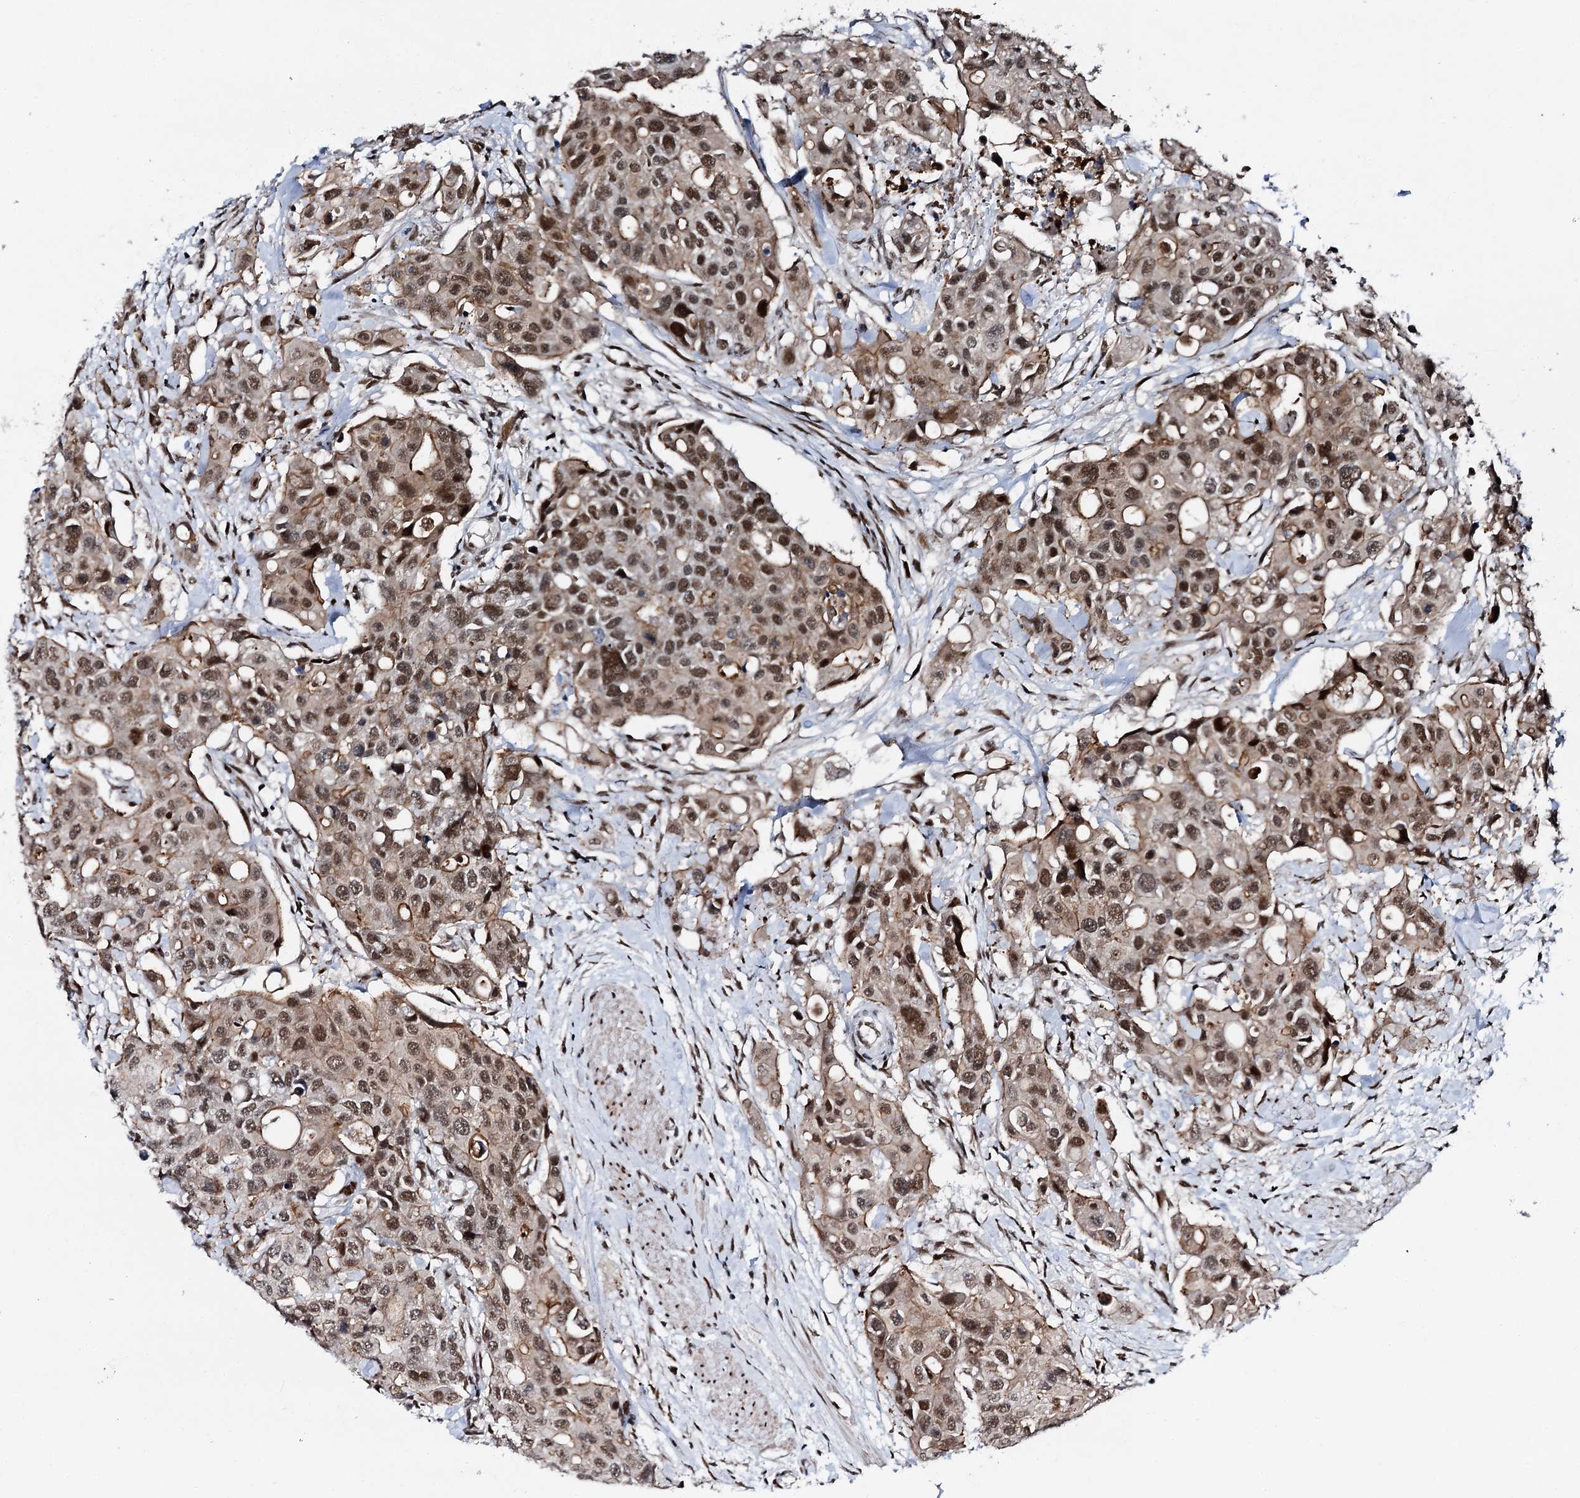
{"staining": {"intensity": "moderate", "quantity": ">75%", "location": "cytoplasmic/membranous,nuclear"}, "tissue": "colorectal cancer", "cell_type": "Tumor cells", "image_type": "cancer", "snomed": [{"axis": "morphology", "description": "Adenocarcinoma, NOS"}, {"axis": "topography", "description": "Colon"}], "caption": "Immunohistochemical staining of adenocarcinoma (colorectal) shows medium levels of moderate cytoplasmic/membranous and nuclear protein expression in about >75% of tumor cells.", "gene": "RUFY2", "patient": {"sex": "male", "age": 77}}